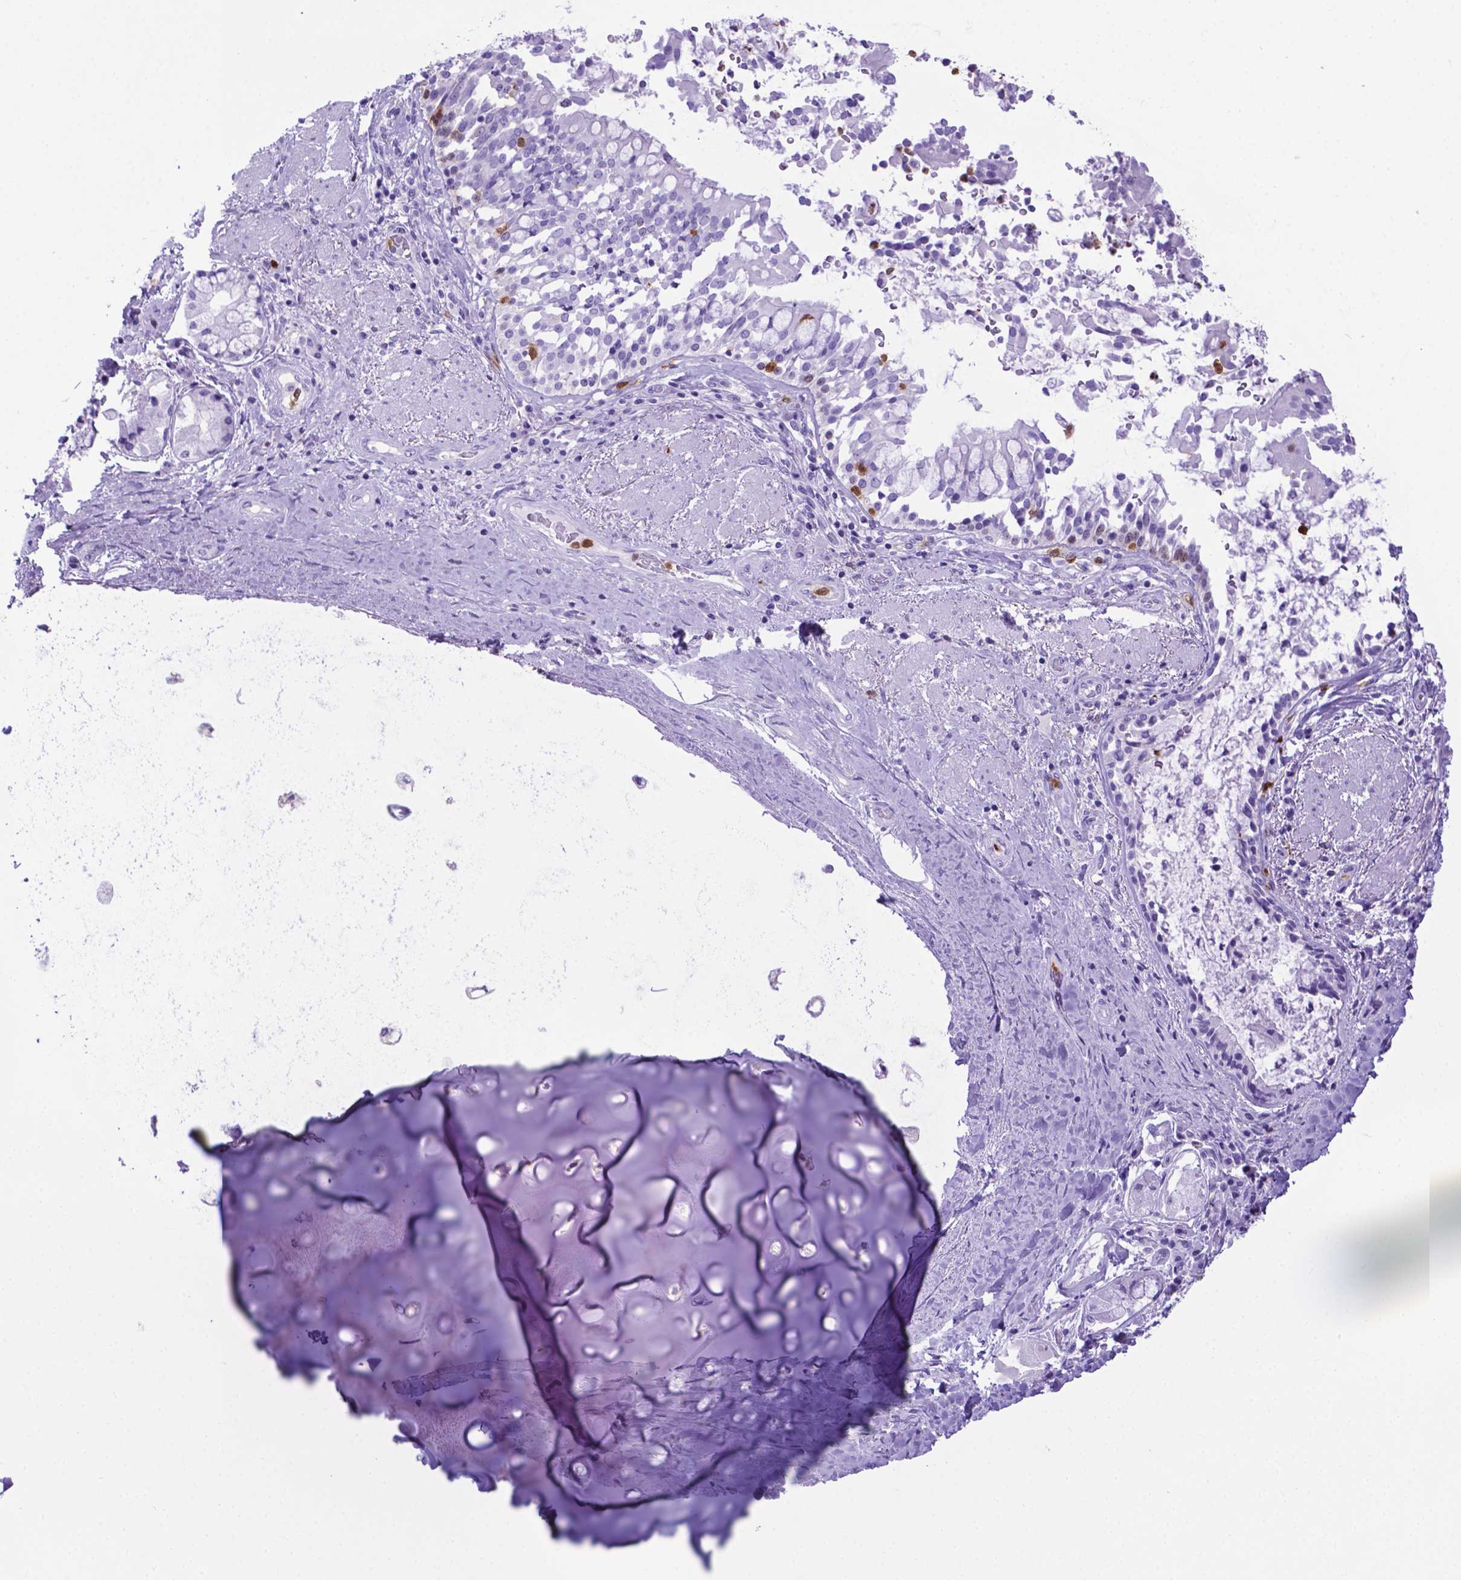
{"staining": {"intensity": "negative", "quantity": "none", "location": "none"}, "tissue": "adipose tissue", "cell_type": "Adipocytes", "image_type": "normal", "snomed": [{"axis": "morphology", "description": "Normal tissue, NOS"}, {"axis": "topography", "description": "Cartilage tissue"}, {"axis": "topography", "description": "Bronchus"}], "caption": "Immunohistochemistry image of benign adipose tissue: human adipose tissue stained with DAB (3,3'-diaminobenzidine) demonstrates no significant protein staining in adipocytes. (Brightfield microscopy of DAB immunohistochemistry (IHC) at high magnification).", "gene": "LZTR1", "patient": {"sex": "male", "age": 64}}